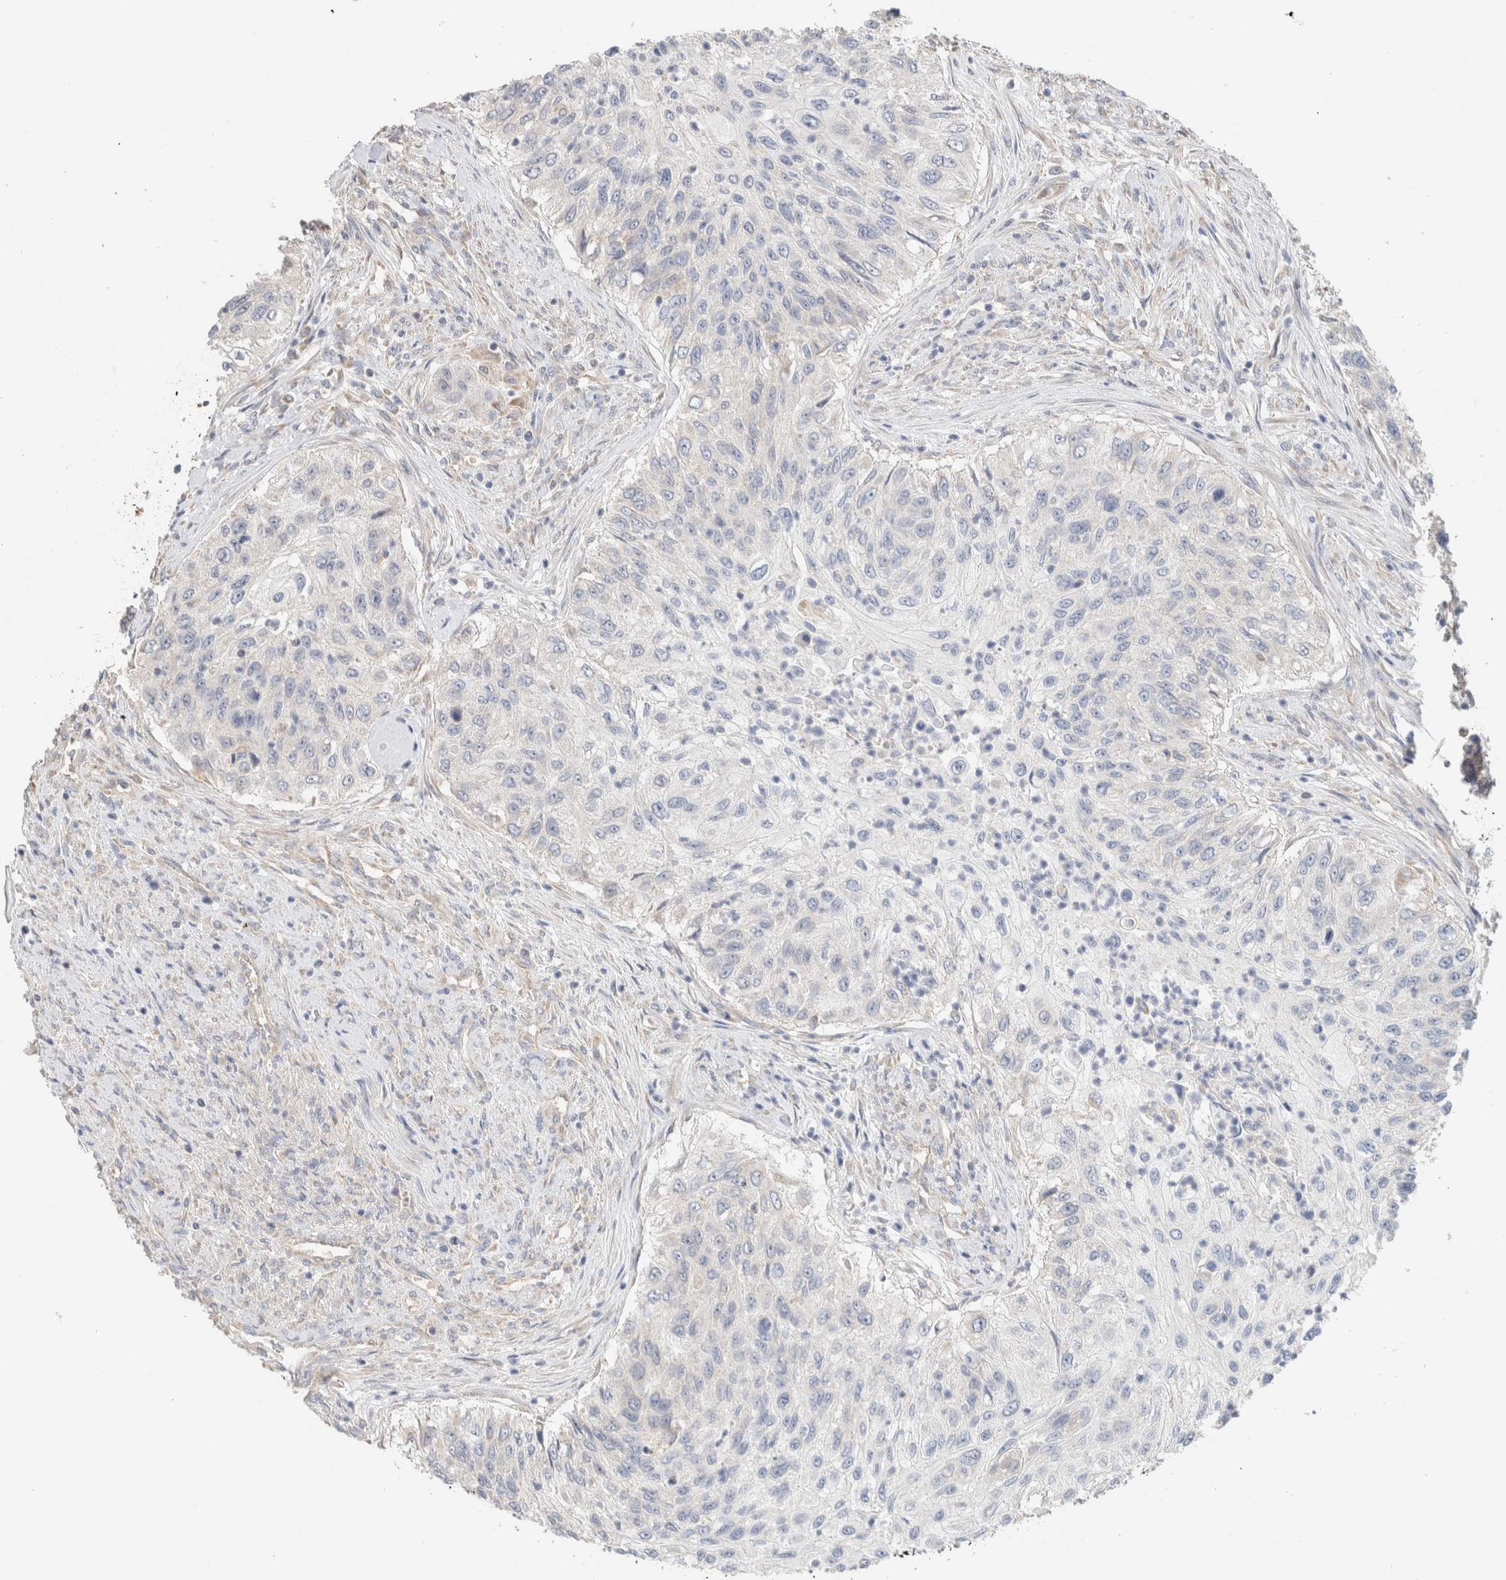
{"staining": {"intensity": "negative", "quantity": "none", "location": "none"}, "tissue": "urothelial cancer", "cell_type": "Tumor cells", "image_type": "cancer", "snomed": [{"axis": "morphology", "description": "Urothelial carcinoma, High grade"}, {"axis": "topography", "description": "Urinary bladder"}], "caption": "Tumor cells are negative for protein expression in human urothelial cancer.", "gene": "CA13", "patient": {"sex": "female", "age": 60}}